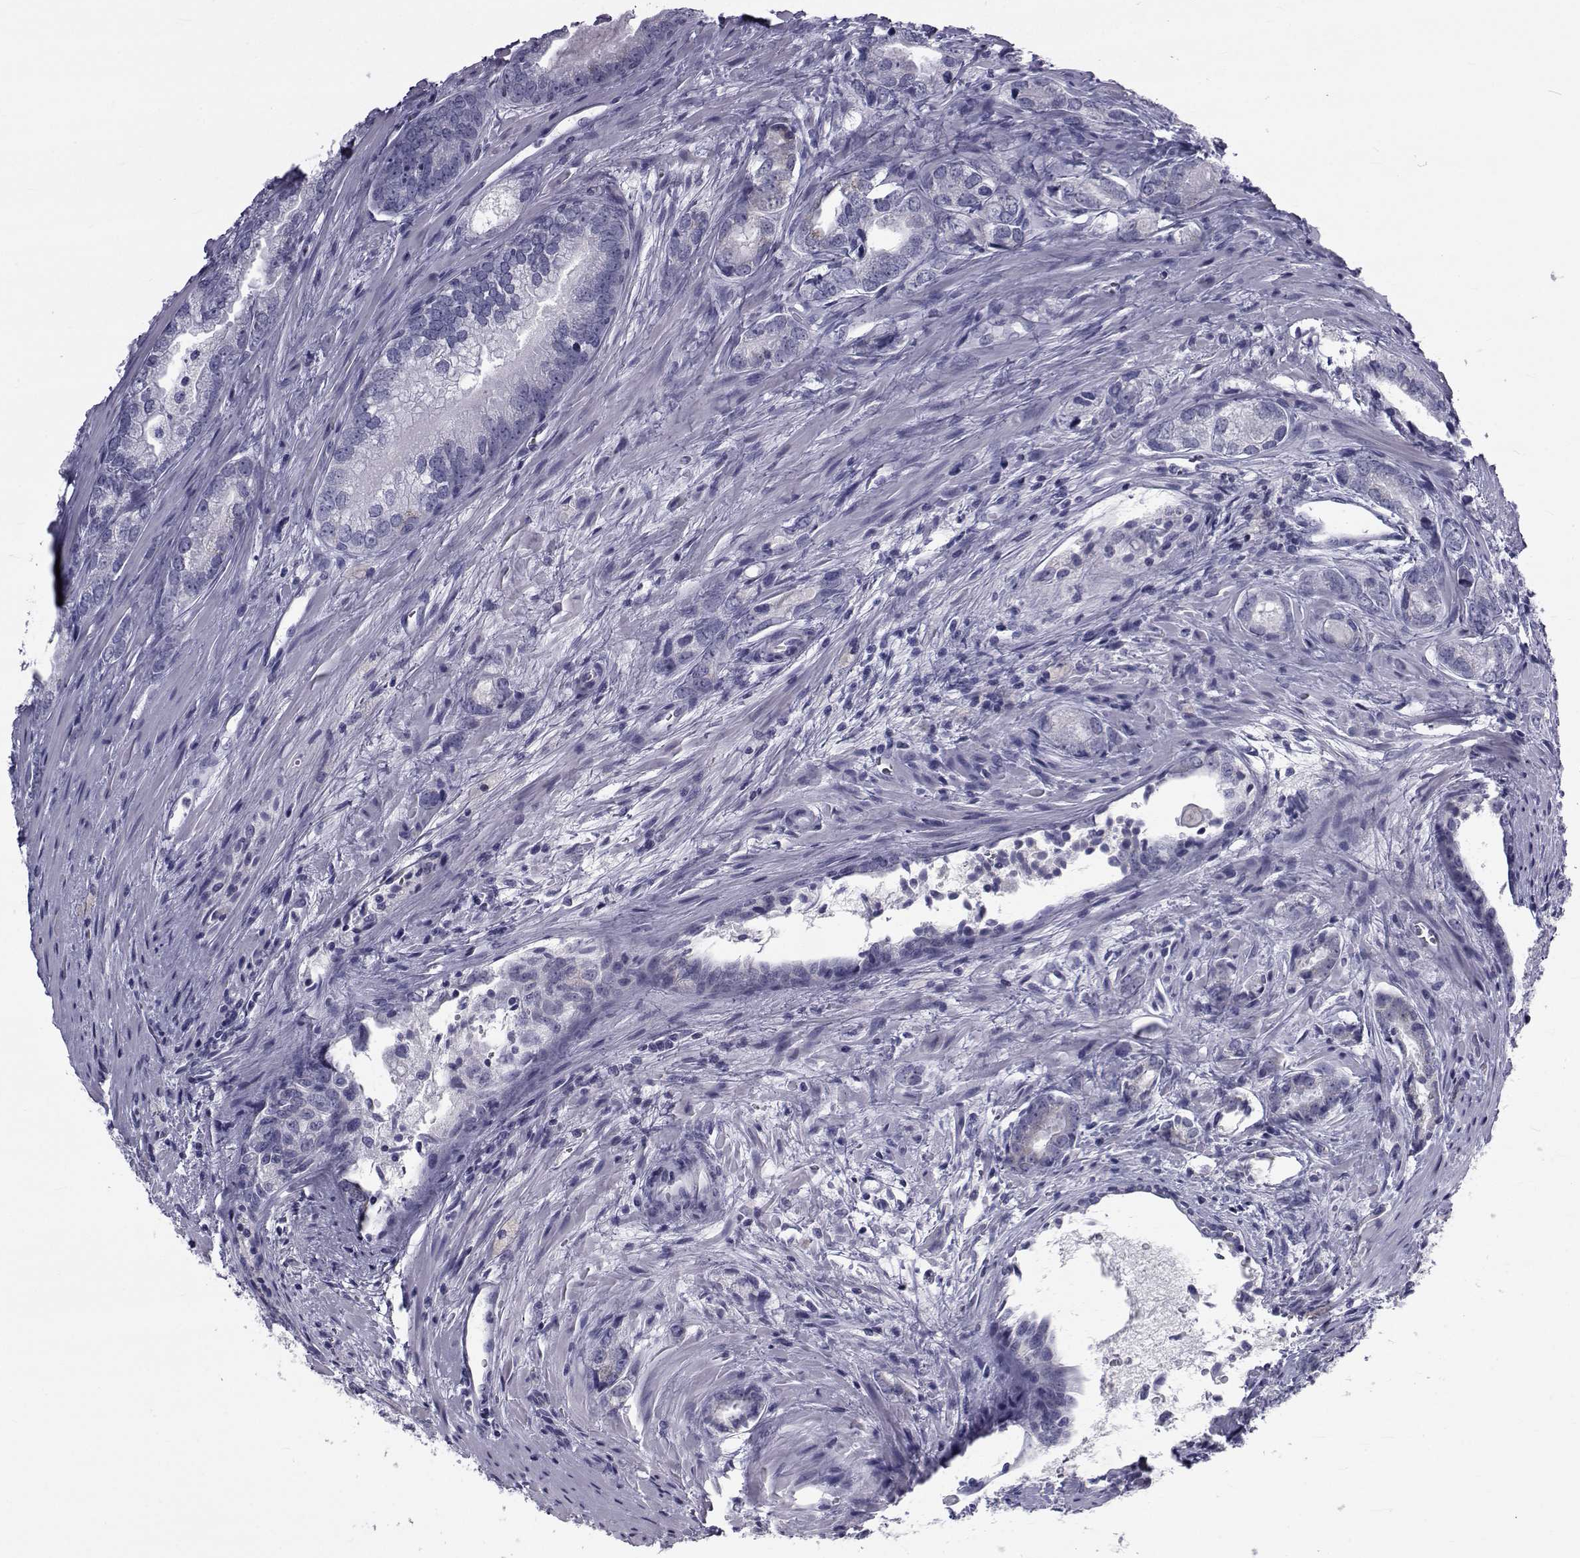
{"staining": {"intensity": "negative", "quantity": "none", "location": "none"}, "tissue": "prostate cancer", "cell_type": "Tumor cells", "image_type": "cancer", "snomed": [{"axis": "morphology", "description": "Adenocarcinoma, NOS"}, {"axis": "morphology", "description": "Adenocarcinoma, High grade"}, {"axis": "topography", "description": "Prostate"}], "caption": "Tumor cells show no significant protein expression in adenocarcinoma (prostate).", "gene": "FDXR", "patient": {"sex": "male", "age": 70}}